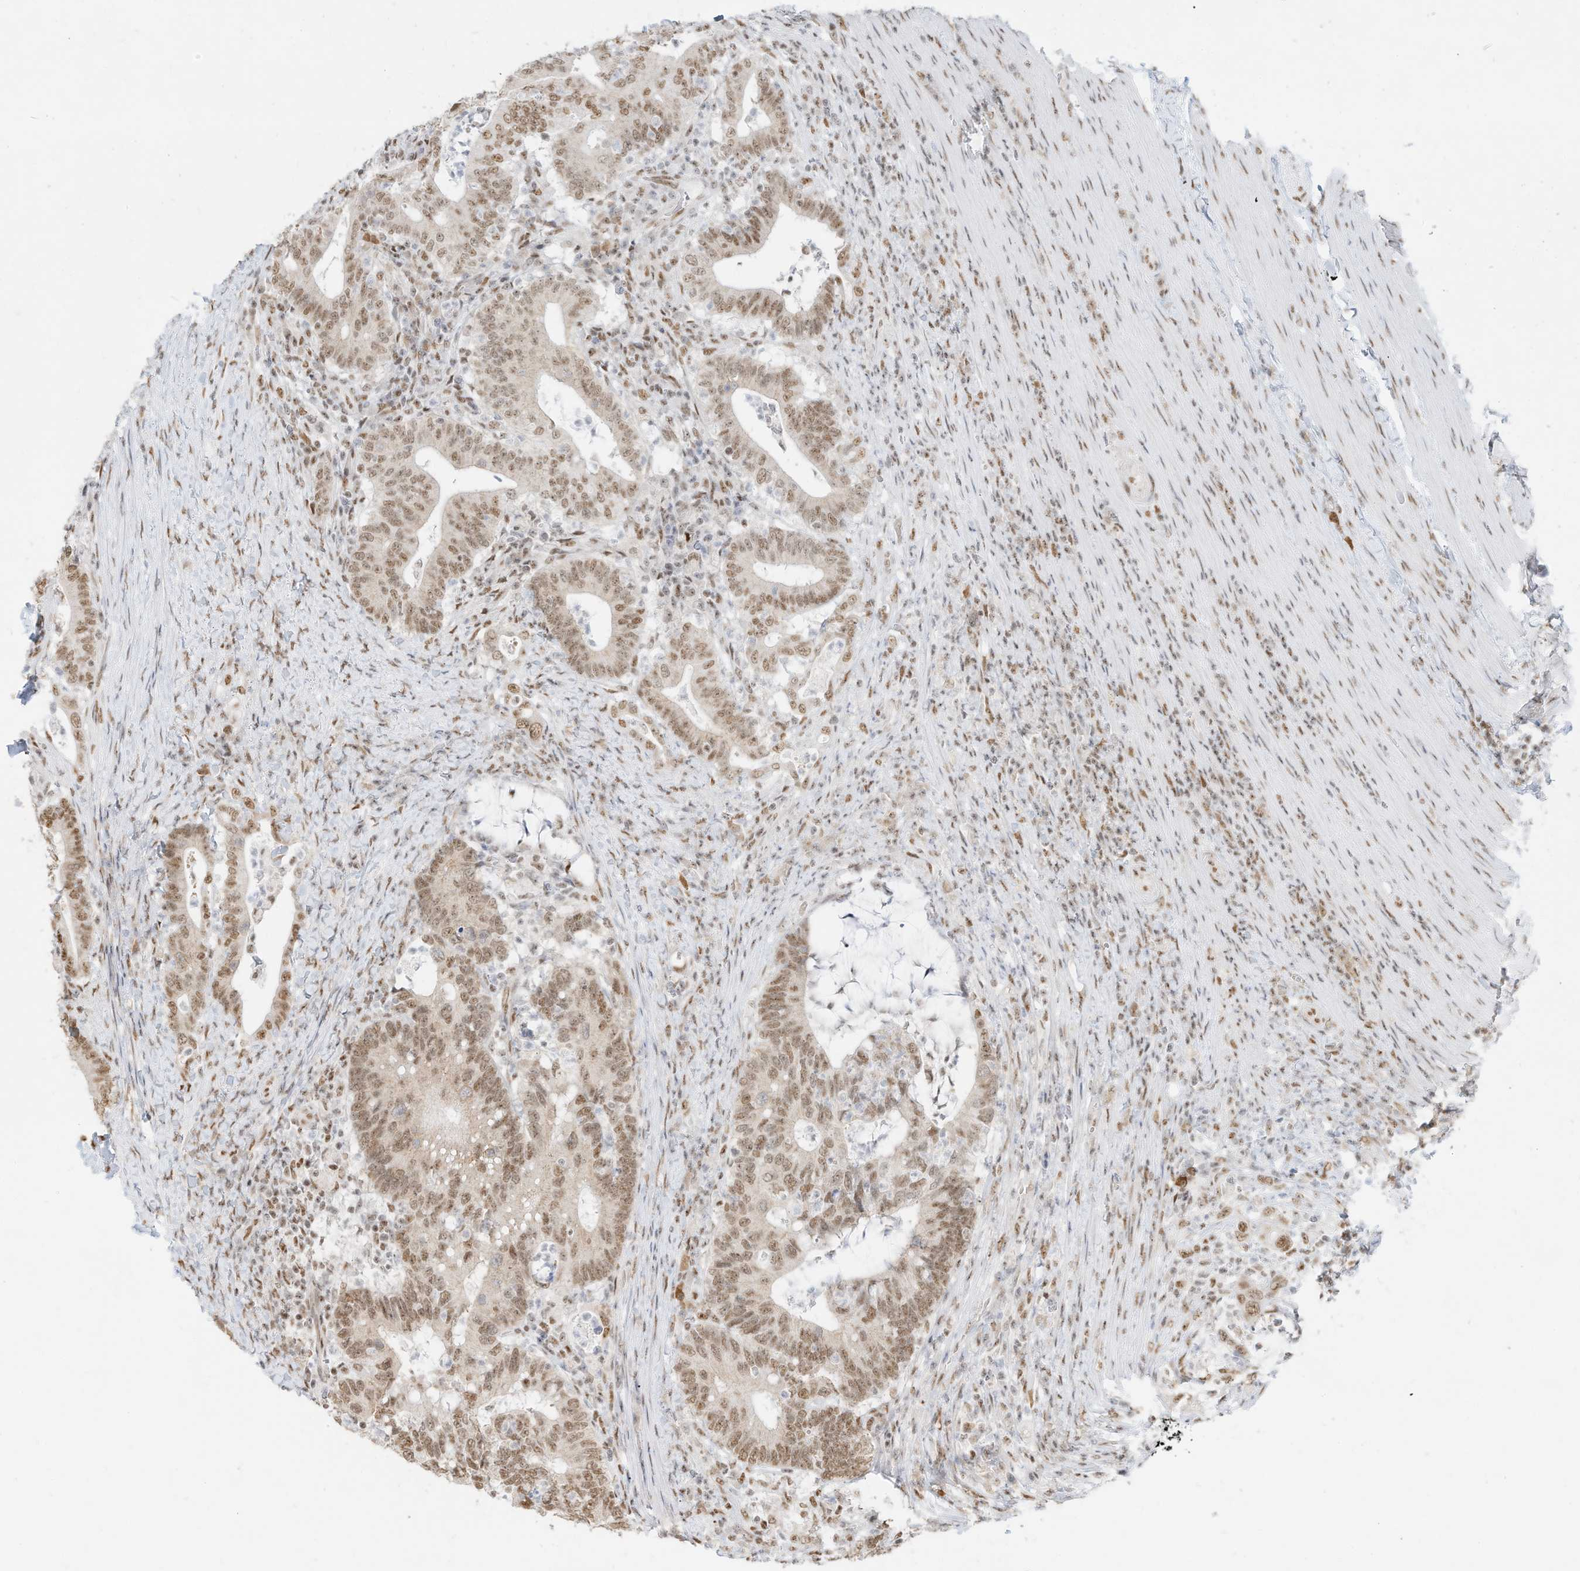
{"staining": {"intensity": "moderate", "quantity": ">75%", "location": "nuclear"}, "tissue": "colorectal cancer", "cell_type": "Tumor cells", "image_type": "cancer", "snomed": [{"axis": "morphology", "description": "Adenocarcinoma, NOS"}, {"axis": "topography", "description": "Colon"}], "caption": "This photomicrograph demonstrates immunohistochemistry staining of colorectal cancer, with medium moderate nuclear positivity in approximately >75% of tumor cells.", "gene": "NHSL1", "patient": {"sex": "female", "age": 66}}